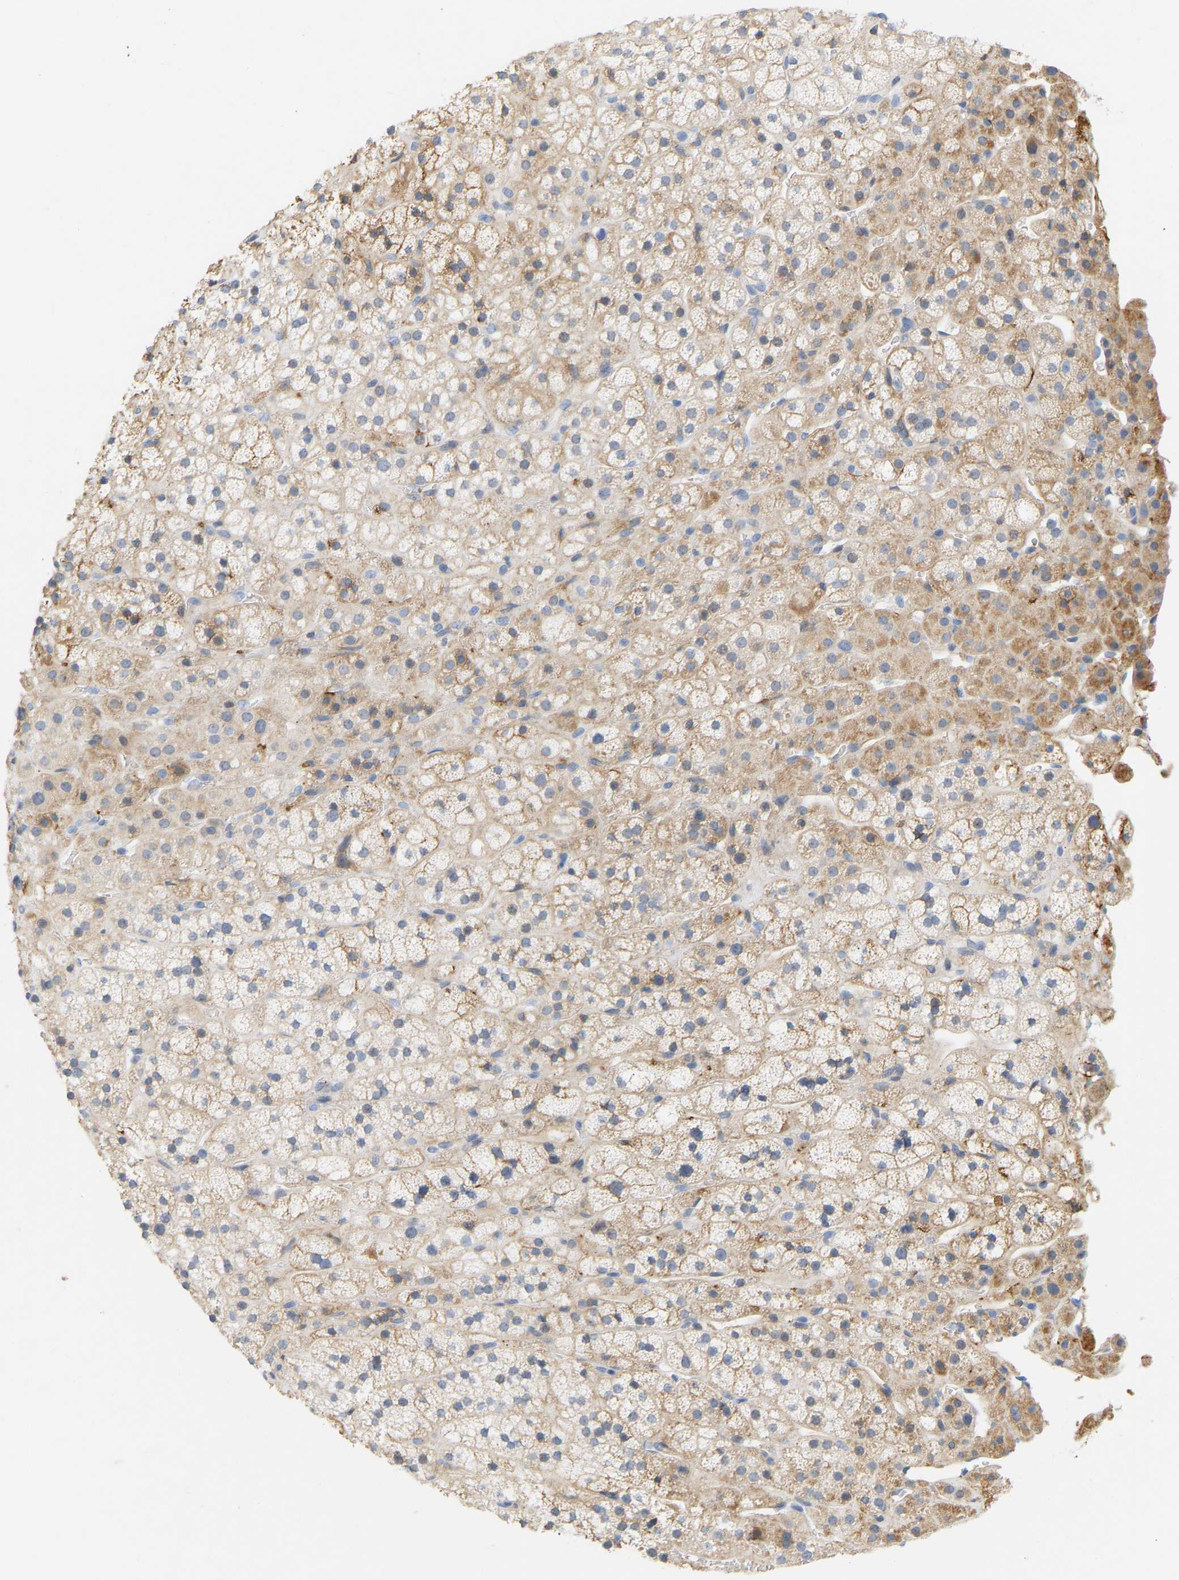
{"staining": {"intensity": "weak", "quantity": ">75%", "location": "cytoplasmic/membranous"}, "tissue": "adrenal gland", "cell_type": "Glandular cells", "image_type": "normal", "snomed": [{"axis": "morphology", "description": "Normal tissue, NOS"}, {"axis": "topography", "description": "Adrenal gland"}], "caption": "Adrenal gland stained with immunohistochemistry shows weak cytoplasmic/membranous positivity in approximately >75% of glandular cells.", "gene": "BVES", "patient": {"sex": "male", "age": 56}}